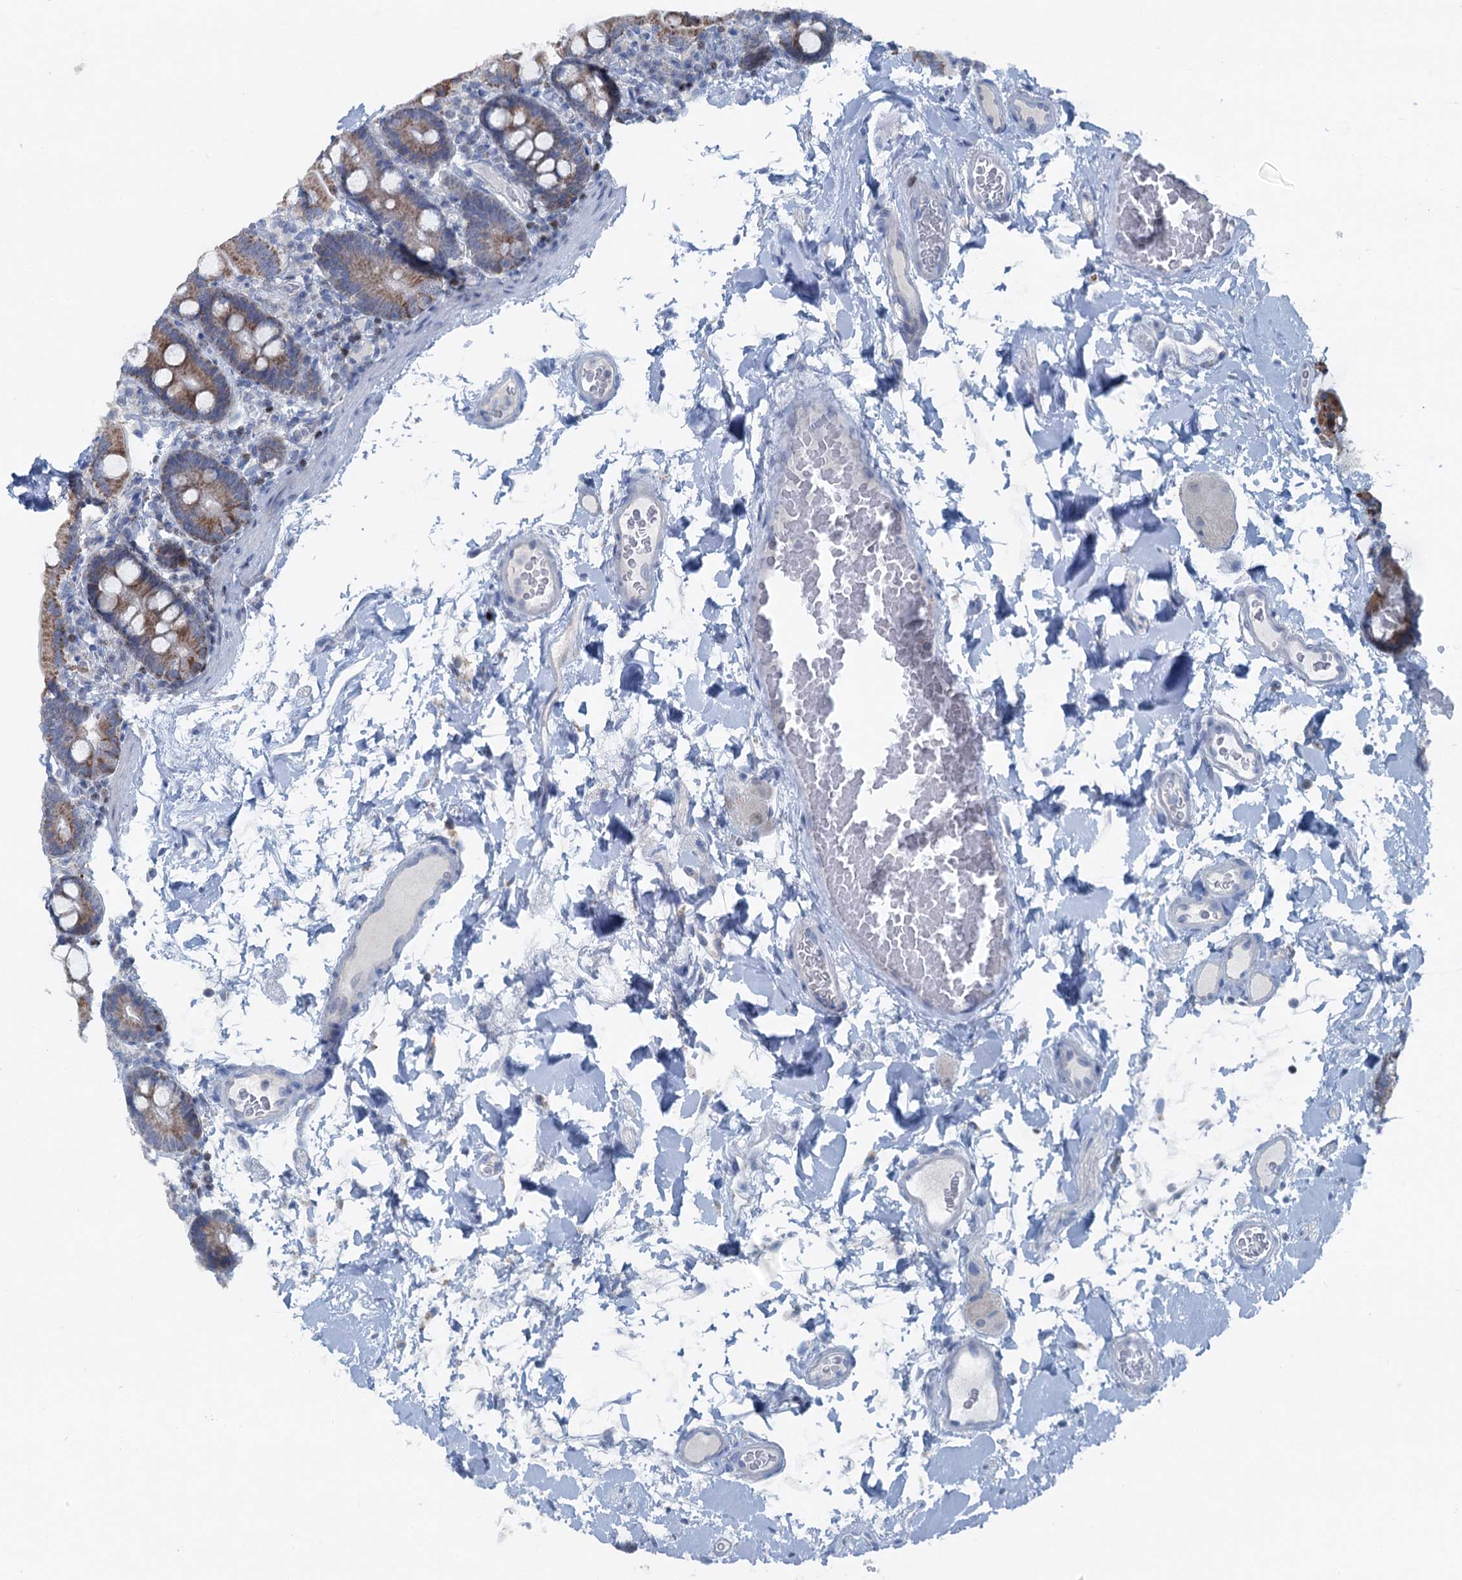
{"staining": {"intensity": "moderate", "quantity": ">75%", "location": "cytoplasmic/membranous"}, "tissue": "duodenum", "cell_type": "Glandular cells", "image_type": "normal", "snomed": [{"axis": "morphology", "description": "Normal tissue, NOS"}, {"axis": "topography", "description": "Duodenum"}], "caption": "Duodenum stained with IHC demonstrates moderate cytoplasmic/membranous staining in about >75% of glandular cells.", "gene": "ELP4", "patient": {"sex": "male", "age": 55}}